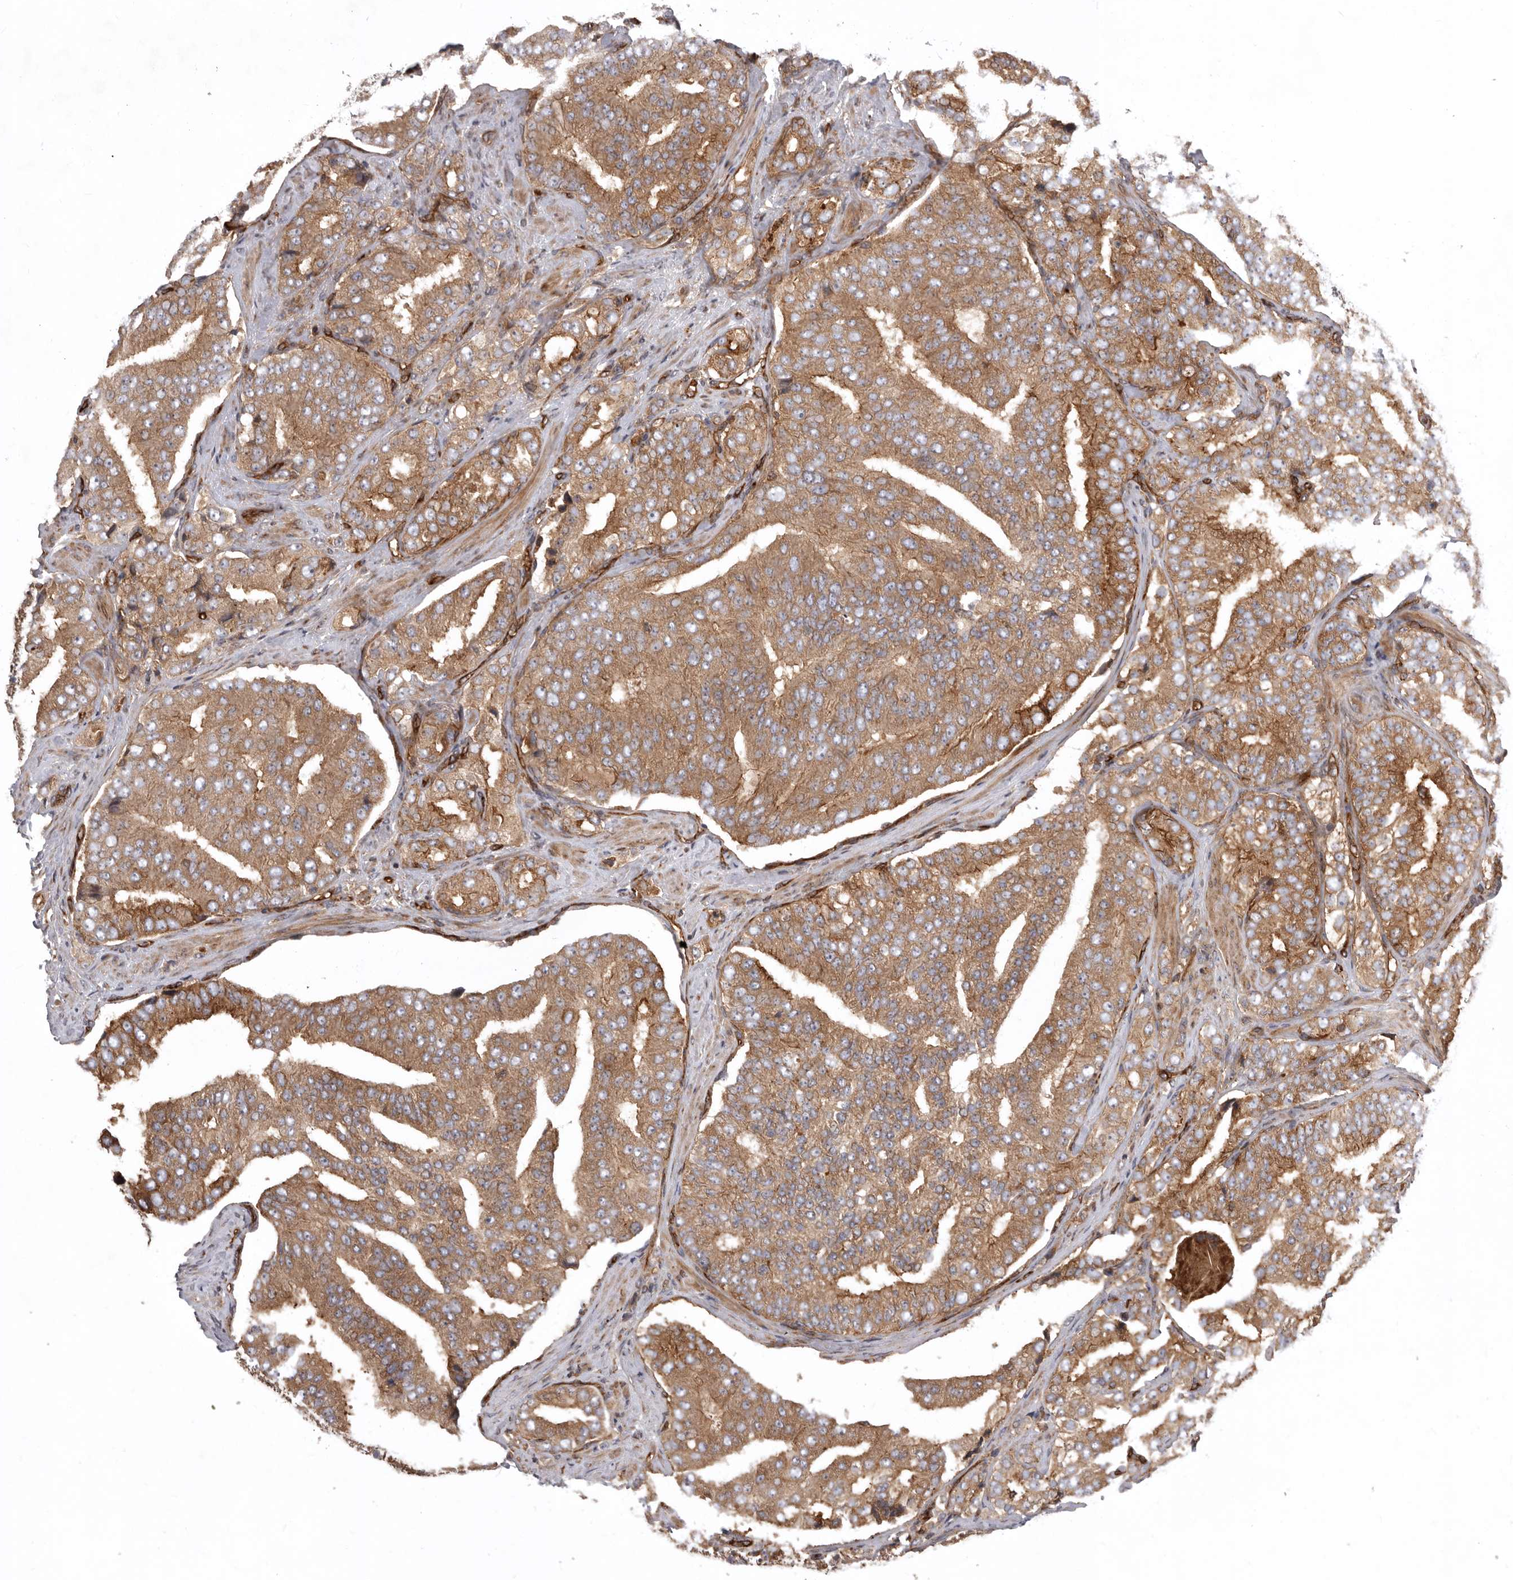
{"staining": {"intensity": "moderate", "quantity": ">75%", "location": "cytoplasmic/membranous"}, "tissue": "prostate cancer", "cell_type": "Tumor cells", "image_type": "cancer", "snomed": [{"axis": "morphology", "description": "Adenocarcinoma, High grade"}, {"axis": "topography", "description": "Prostate"}], "caption": "A brown stain labels moderate cytoplasmic/membranous staining of a protein in human prostate cancer (adenocarcinoma (high-grade)) tumor cells.", "gene": "DHDDS", "patient": {"sex": "male", "age": 58}}